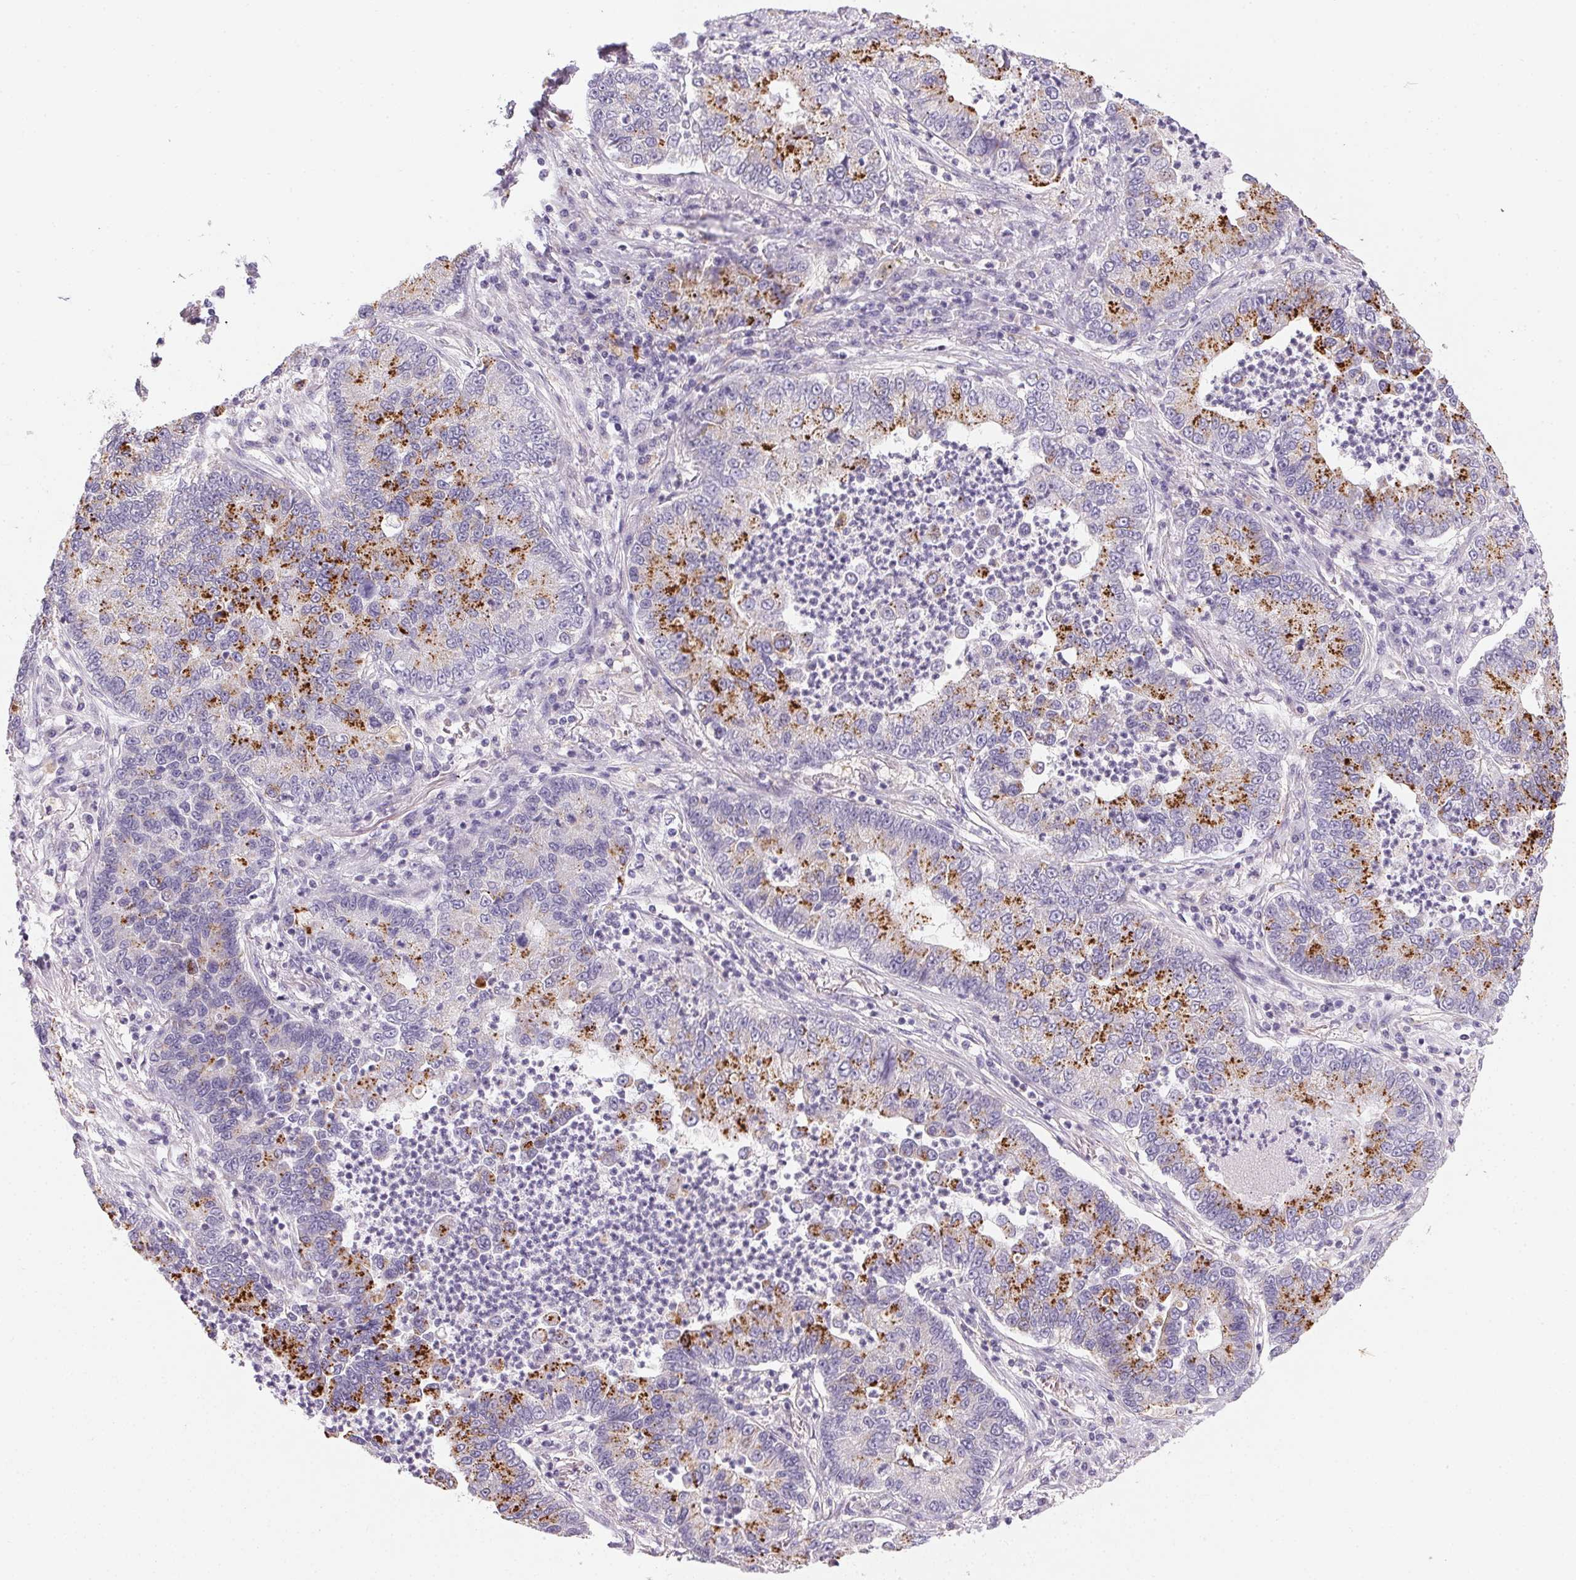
{"staining": {"intensity": "strong", "quantity": "25%-75%", "location": "cytoplasmic/membranous"}, "tissue": "lung cancer", "cell_type": "Tumor cells", "image_type": "cancer", "snomed": [{"axis": "morphology", "description": "Adenocarcinoma, NOS"}, {"axis": "topography", "description": "Lung"}], "caption": "Immunohistochemical staining of lung cancer (adenocarcinoma) shows high levels of strong cytoplasmic/membranous expression in about 25%-75% of tumor cells.", "gene": "SMYD1", "patient": {"sex": "female", "age": 57}}